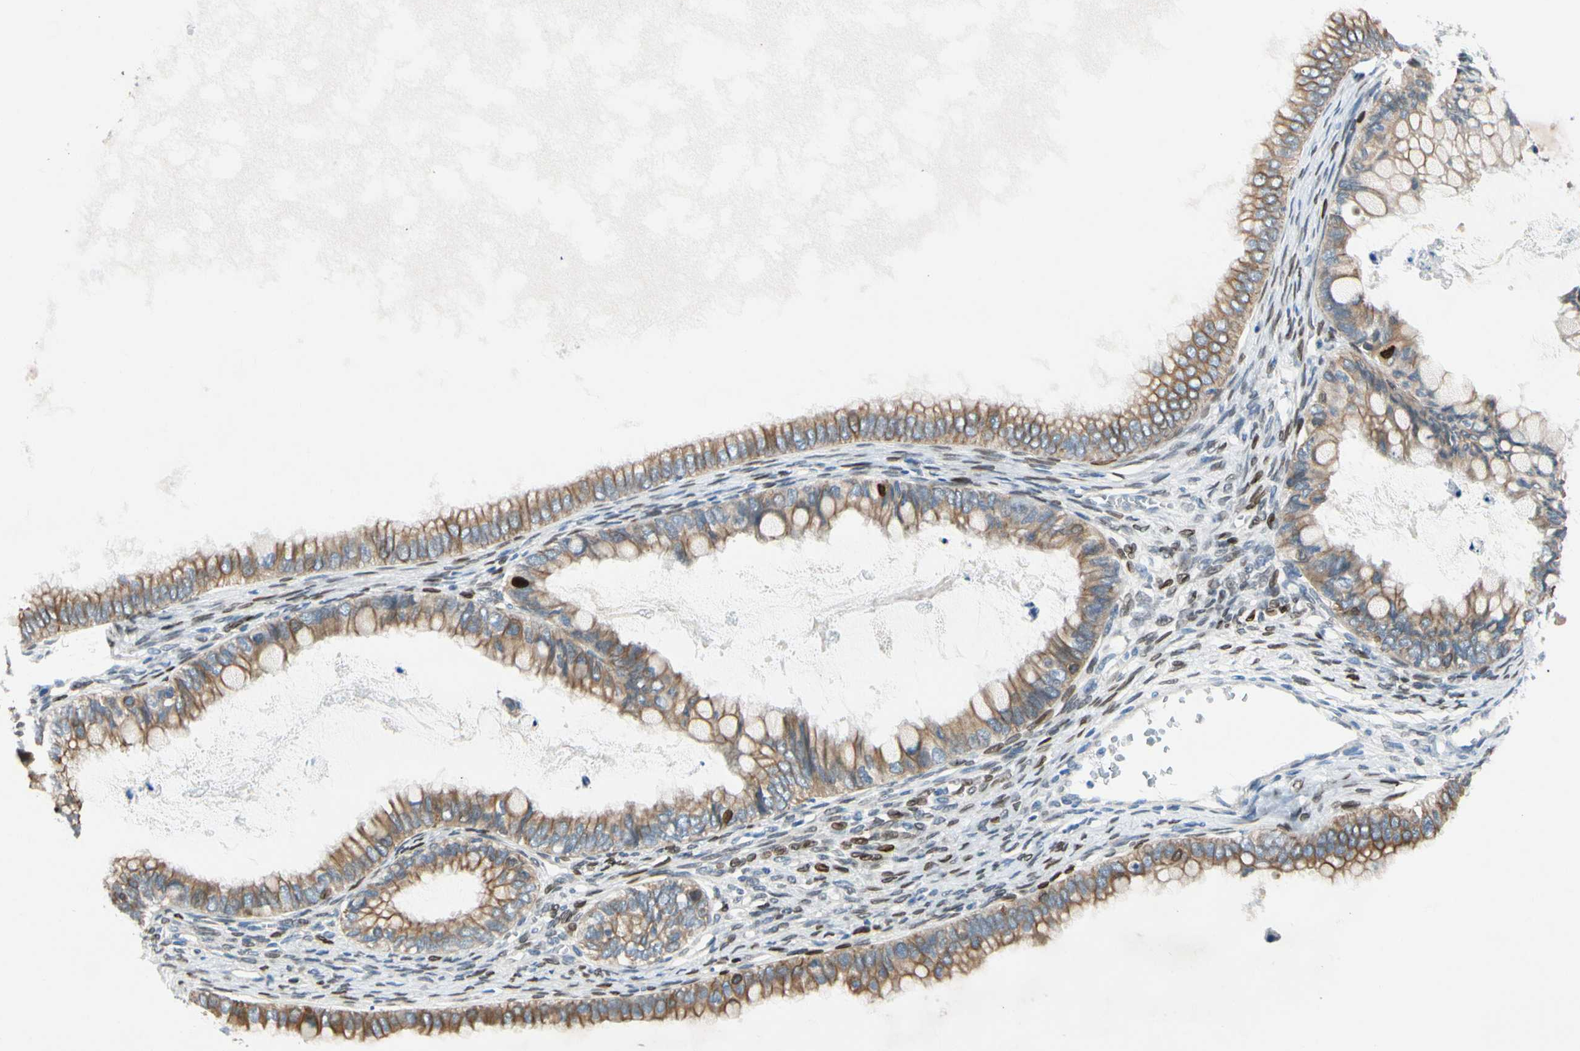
{"staining": {"intensity": "moderate", "quantity": ">75%", "location": "cytoplasmic/membranous"}, "tissue": "ovarian cancer", "cell_type": "Tumor cells", "image_type": "cancer", "snomed": [{"axis": "morphology", "description": "Cystadenocarcinoma, mucinous, NOS"}, {"axis": "topography", "description": "Ovary"}], "caption": "The histopathology image shows staining of ovarian cancer (mucinous cystadenocarcinoma), revealing moderate cytoplasmic/membranous protein expression (brown color) within tumor cells.", "gene": "ZNF132", "patient": {"sex": "female", "age": 80}}